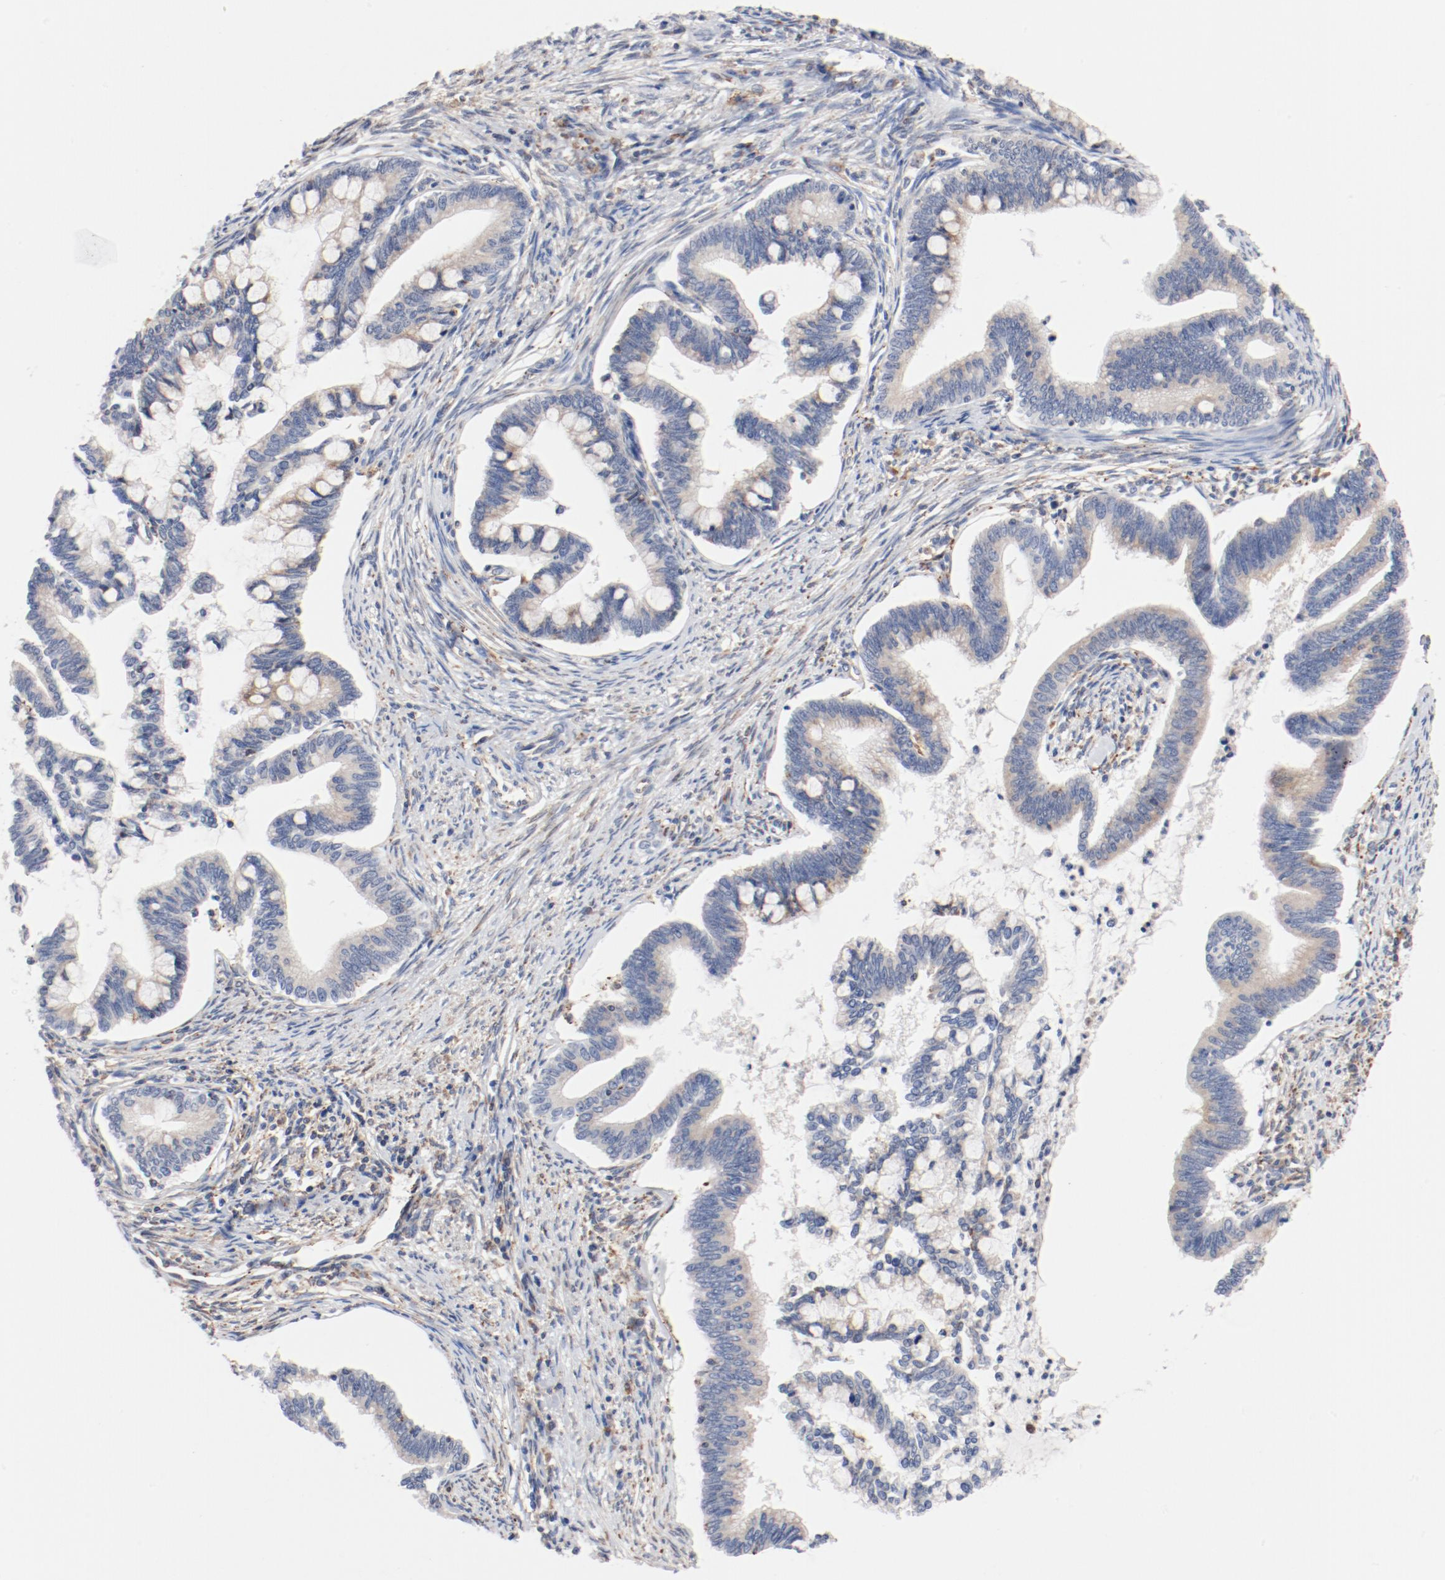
{"staining": {"intensity": "weak", "quantity": ">75%", "location": "cytoplasmic/membranous"}, "tissue": "cervical cancer", "cell_type": "Tumor cells", "image_type": "cancer", "snomed": [{"axis": "morphology", "description": "Adenocarcinoma, NOS"}, {"axis": "topography", "description": "Cervix"}], "caption": "Cervical cancer (adenocarcinoma) was stained to show a protein in brown. There is low levels of weak cytoplasmic/membranous staining in about >75% of tumor cells.", "gene": "PDPK1", "patient": {"sex": "female", "age": 36}}